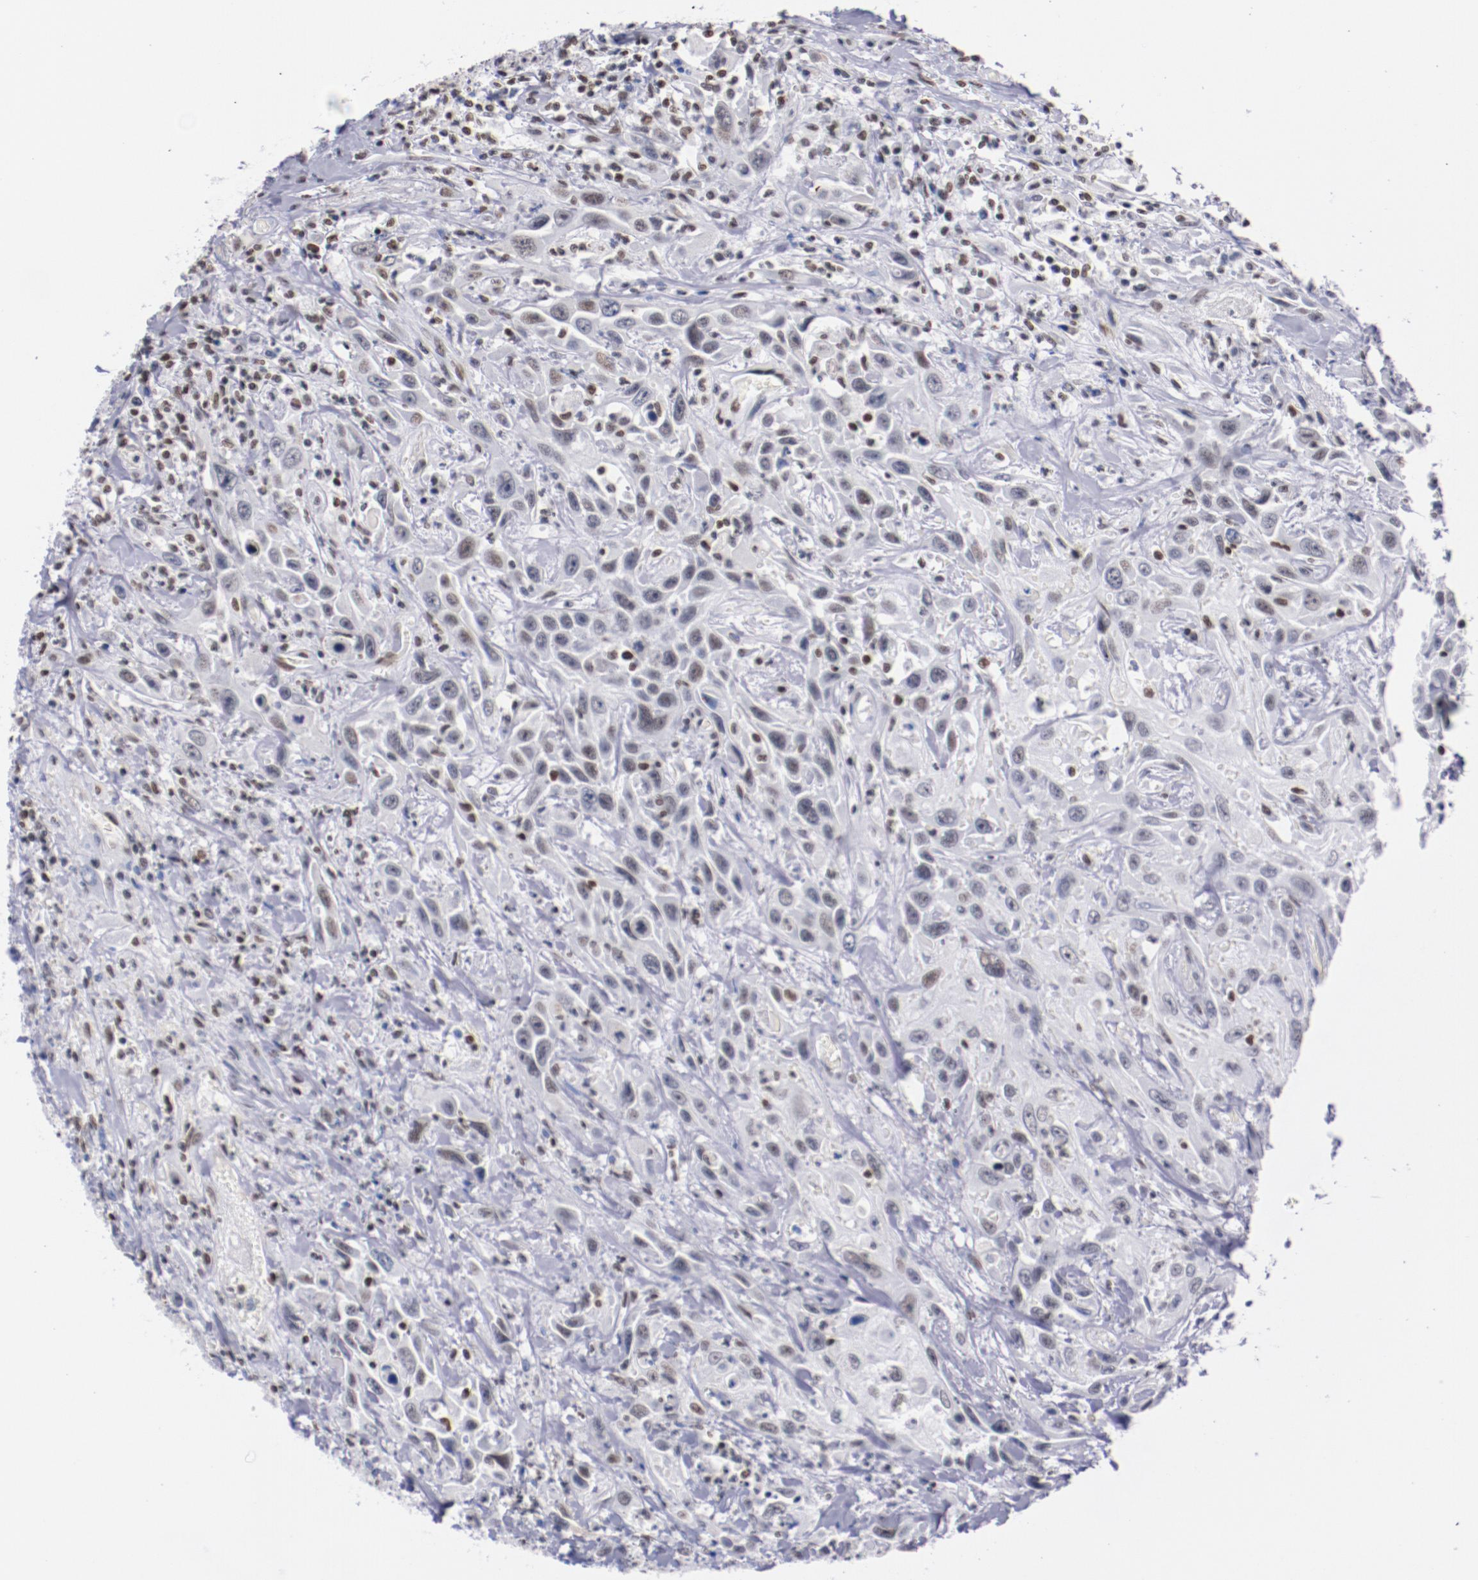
{"staining": {"intensity": "weak", "quantity": "<25%", "location": "nuclear"}, "tissue": "urothelial cancer", "cell_type": "Tumor cells", "image_type": "cancer", "snomed": [{"axis": "morphology", "description": "Urothelial carcinoma, High grade"}, {"axis": "topography", "description": "Urinary bladder"}], "caption": "Immunohistochemistry (IHC) of human urothelial carcinoma (high-grade) exhibits no expression in tumor cells. Nuclei are stained in blue.", "gene": "IFI16", "patient": {"sex": "female", "age": 84}}